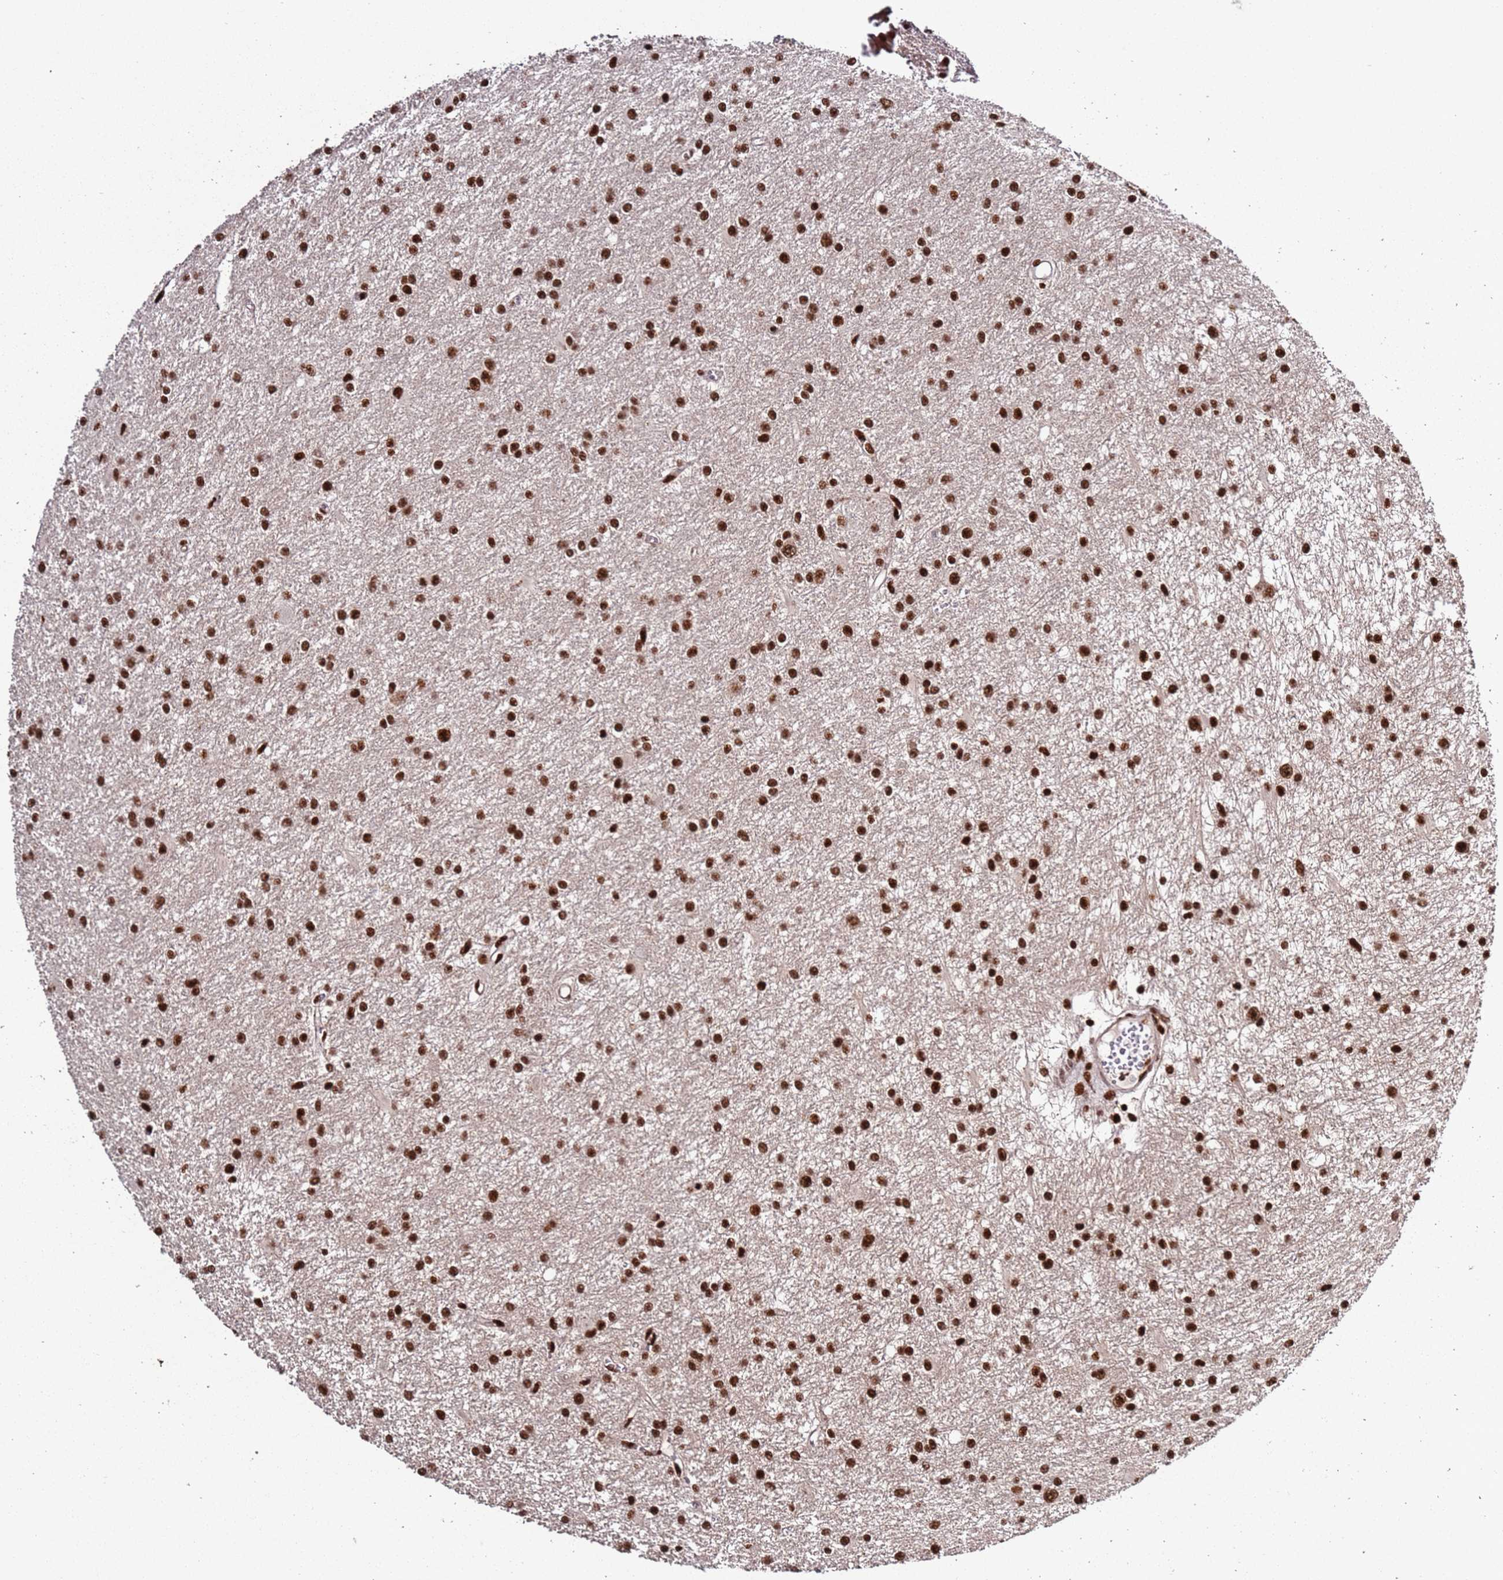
{"staining": {"intensity": "strong", "quantity": ">75%", "location": "nuclear"}, "tissue": "glioma", "cell_type": "Tumor cells", "image_type": "cancer", "snomed": [{"axis": "morphology", "description": "Glioma, malignant, High grade"}, {"axis": "topography", "description": "Brain"}], "caption": "A high-resolution histopathology image shows immunohistochemistry staining of glioma, which demonstrates strong nuclear positivity in approximately >75% of tumor cells.", "gene": "C6orf226", "patient": {"sex": "female", "age": 50}}